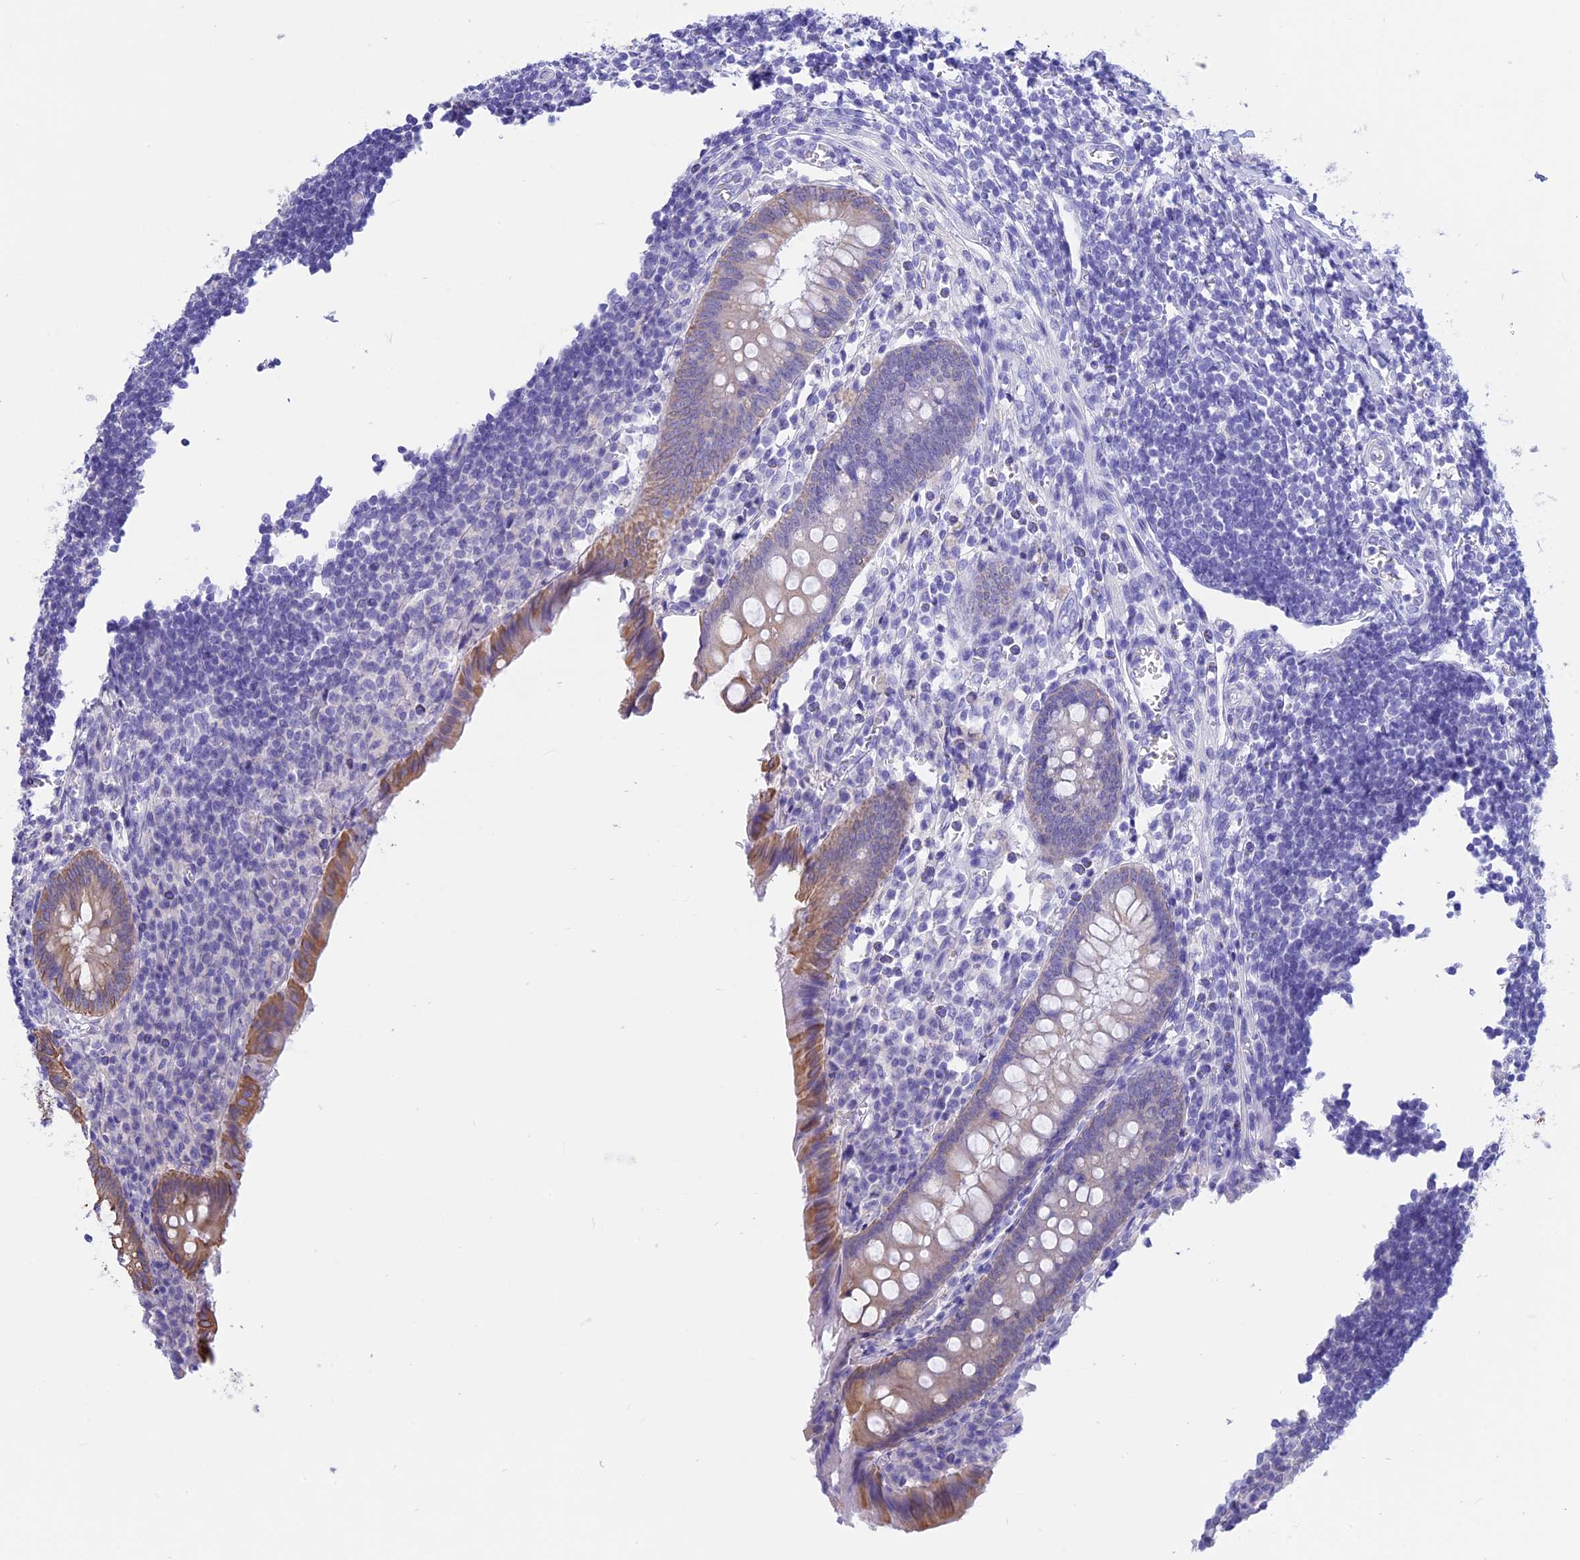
{"staining": {"intensity": "moderate", "quantity": "<25%", "location": "cytoplasmic/membranous"}, "tissue": "appendix", "cell_type": "Glandular cells", "image_type": "normal", "snomed": [{"axis": "morphology", "description": "Normal tissue, NOS"}, {"axis": "topography", "description": "Appendix"}], "caption": "Glandular cells display low levels of moderate cytoplasmic/membranous expression in about <25% of cells in normal human appendix.", "gene": "STUB1", "patient": {"sex": "female", "age": 17}}